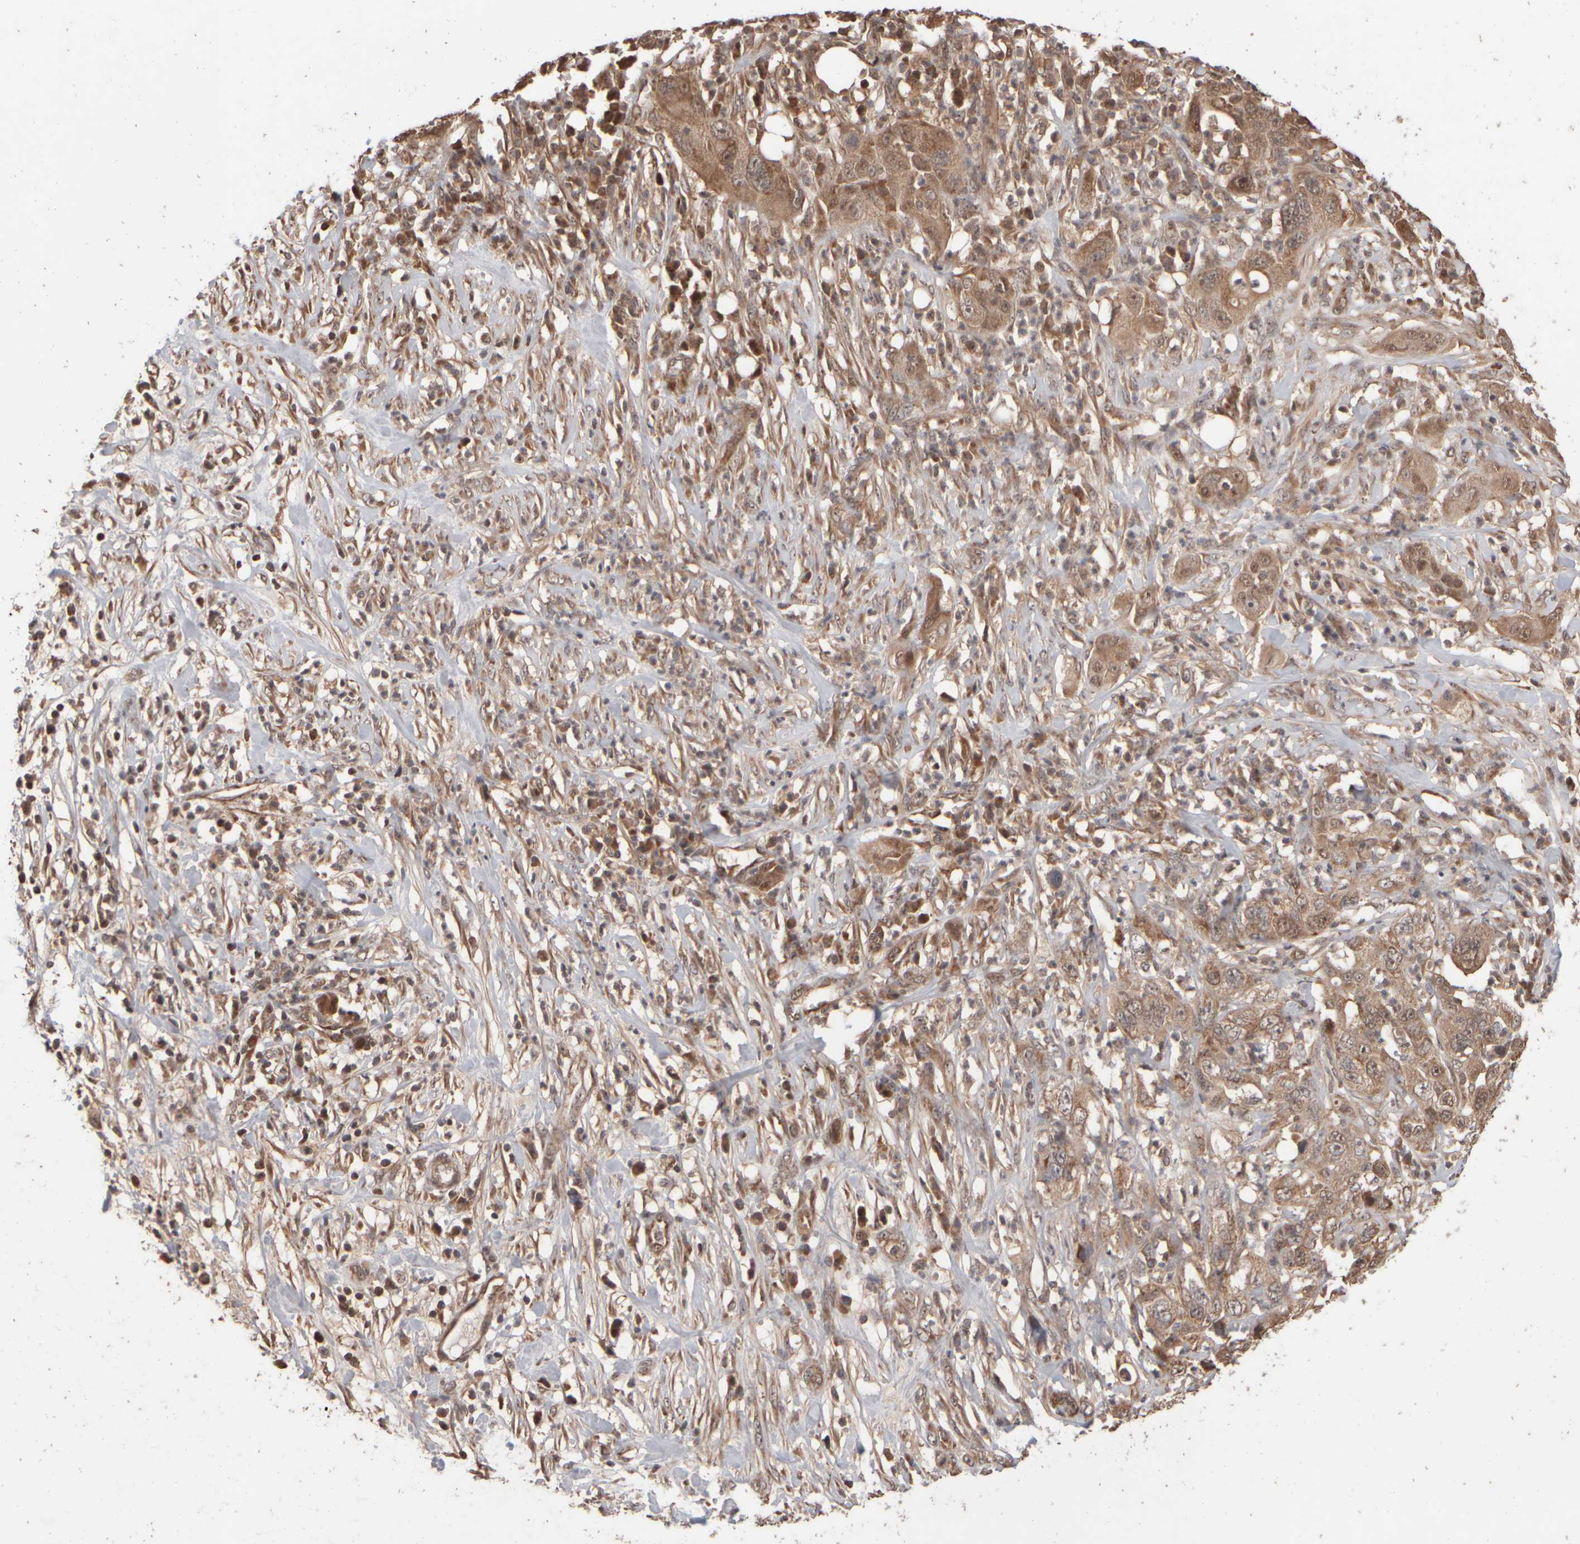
{"staining": {"intensity": "moderate", "quantity": ">75%", "location": "cytoplasmic/membranous,nuclear"}, "tissue": "pancreatic cancer", "cell_type": "Tumor cells", "image_type": "cancer", "snomed": [{"axis": "morphology", "description": "Adenocarcinoma, NOS"}, {"axis": "topography", "description": "Pancreas"}], "caption": "The immunohistochemical stain shows moderate cytoplasmic/membranous and nuclear positivity in tumor cells of pancreatic cancer (adenocarcinoma) tissue.", "gene": "ABHD11", "patient": {"sex": "female", "age": 78}}